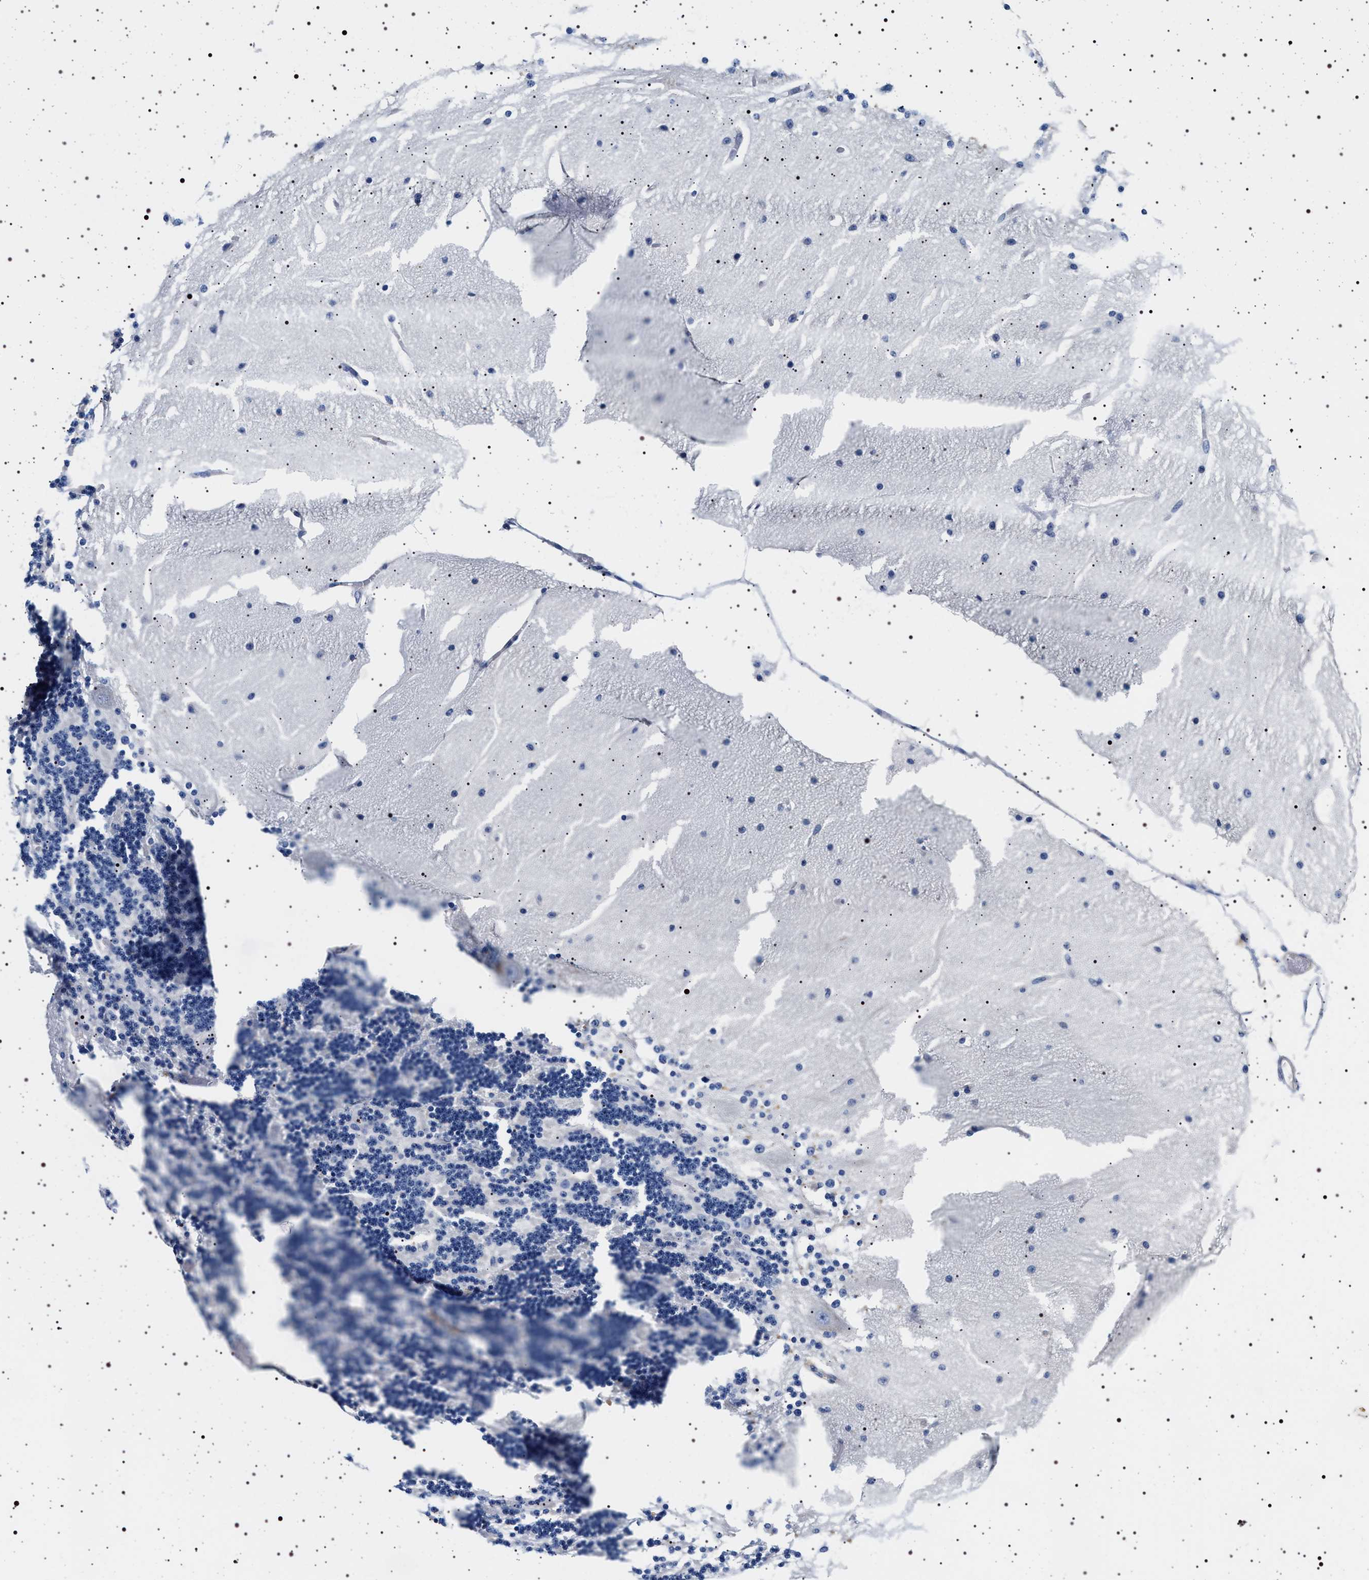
{"staining": {"intensity": "negative", "quantity": "none", "location": "none"}, "tissue": "cerebellum", "cell_type": "Cells in granular layer", "image_type": "normal", "snomed": [{"axis": "morphology", "description": "Normal tissue, NOS"}, {"axis": "topography", "description": "Cerebellum"}], "caption": "Cells in granular layer show no significant protein positivity in unremarkable cerebellum. (DAB (3,3'-diaminobenzidine) immunohistochemistry visualized using brightfield microscopy, high magnification).", "gene": "HSD17B1", "patient": {"sex": "female", "age": 54}}